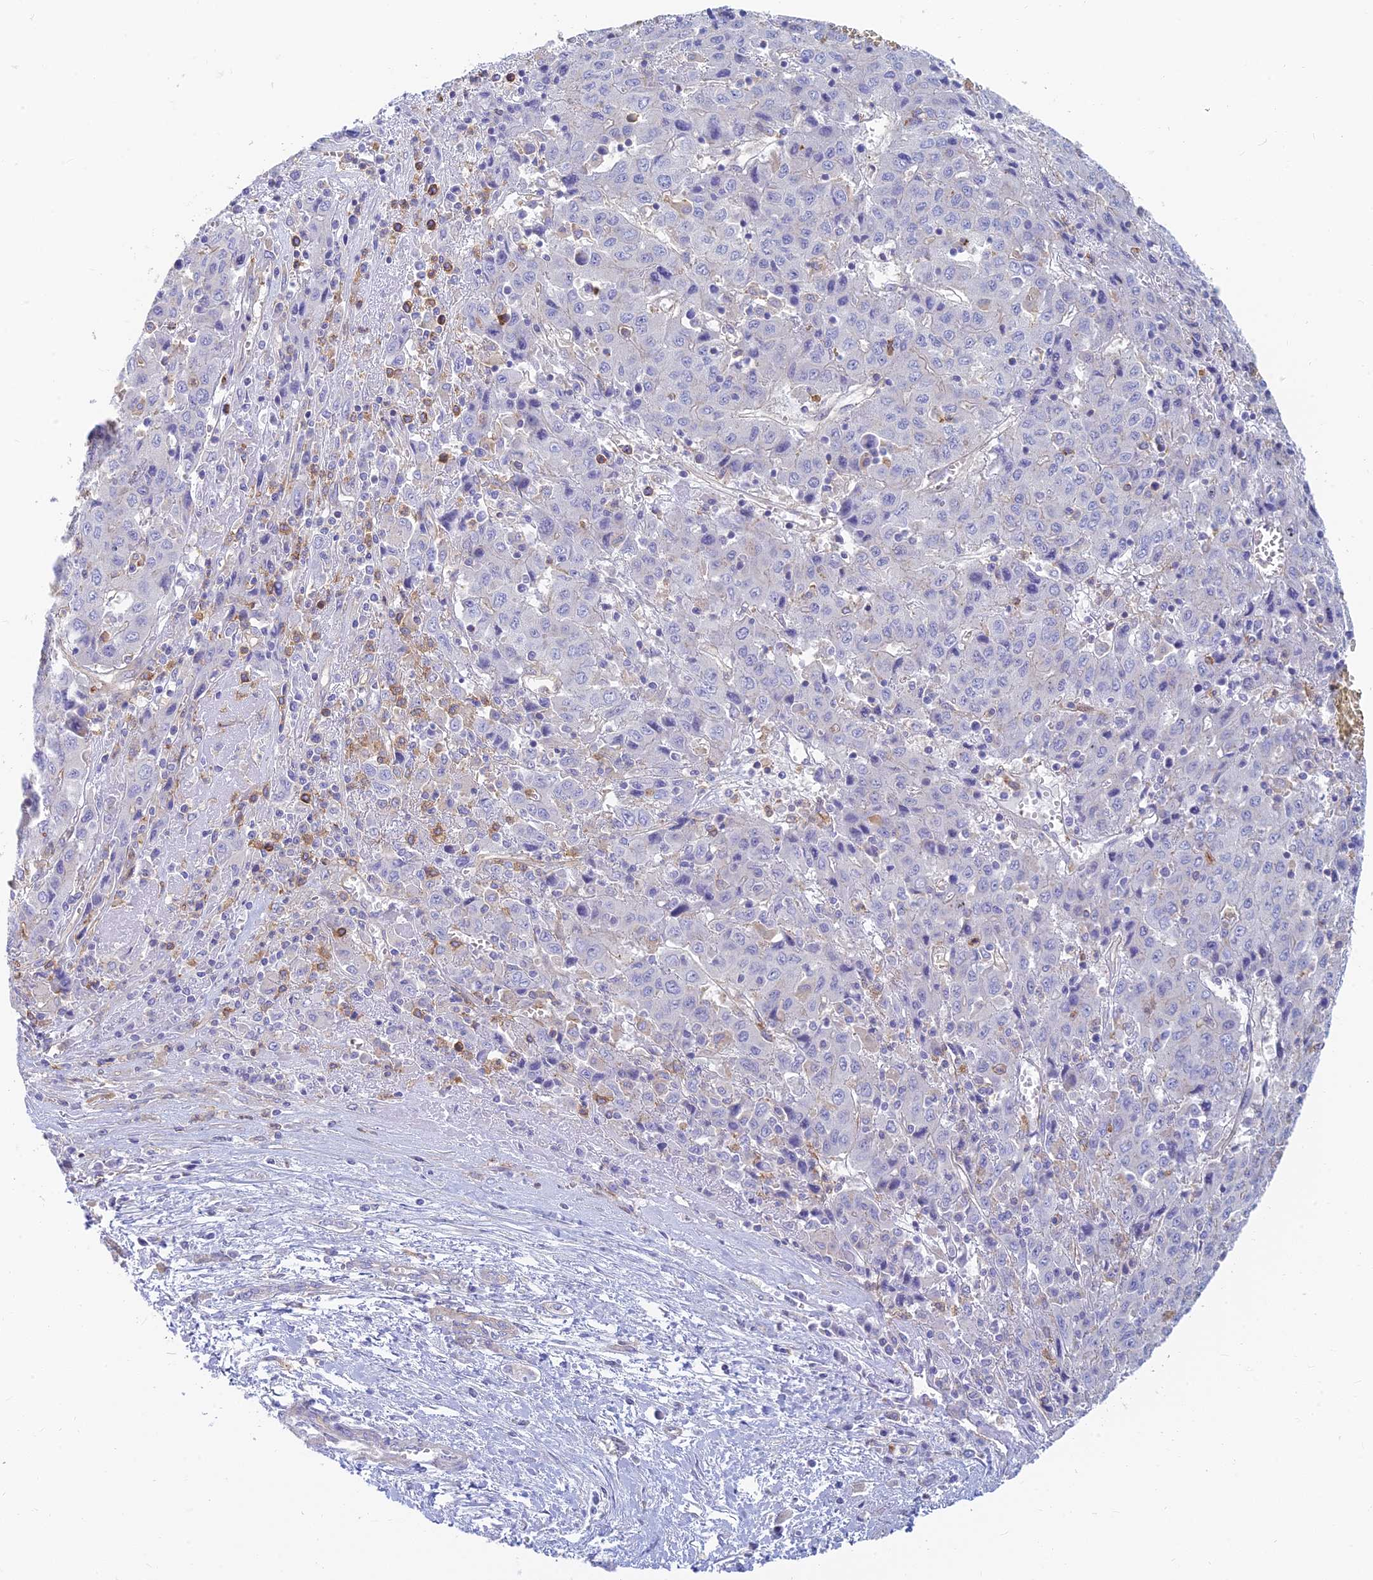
{"staining": {"intensity": "negative", "quantity": "none", "location": "none"}, "tissue": "liver cancer", "cell_type": "Tumor cells", "image_type": "cancer", "snomed": [{"axis": "morphology", "description": "Carcinoma, Hepatocellular, NOS"}, {"axis": "topography", "description": "Liver"}], "caption": "There is no significant positivity in tumor cells of liver hepatocellular carcinoma.", "gene": "STRN4", "patient": {"sex": "female", "age": 53}}